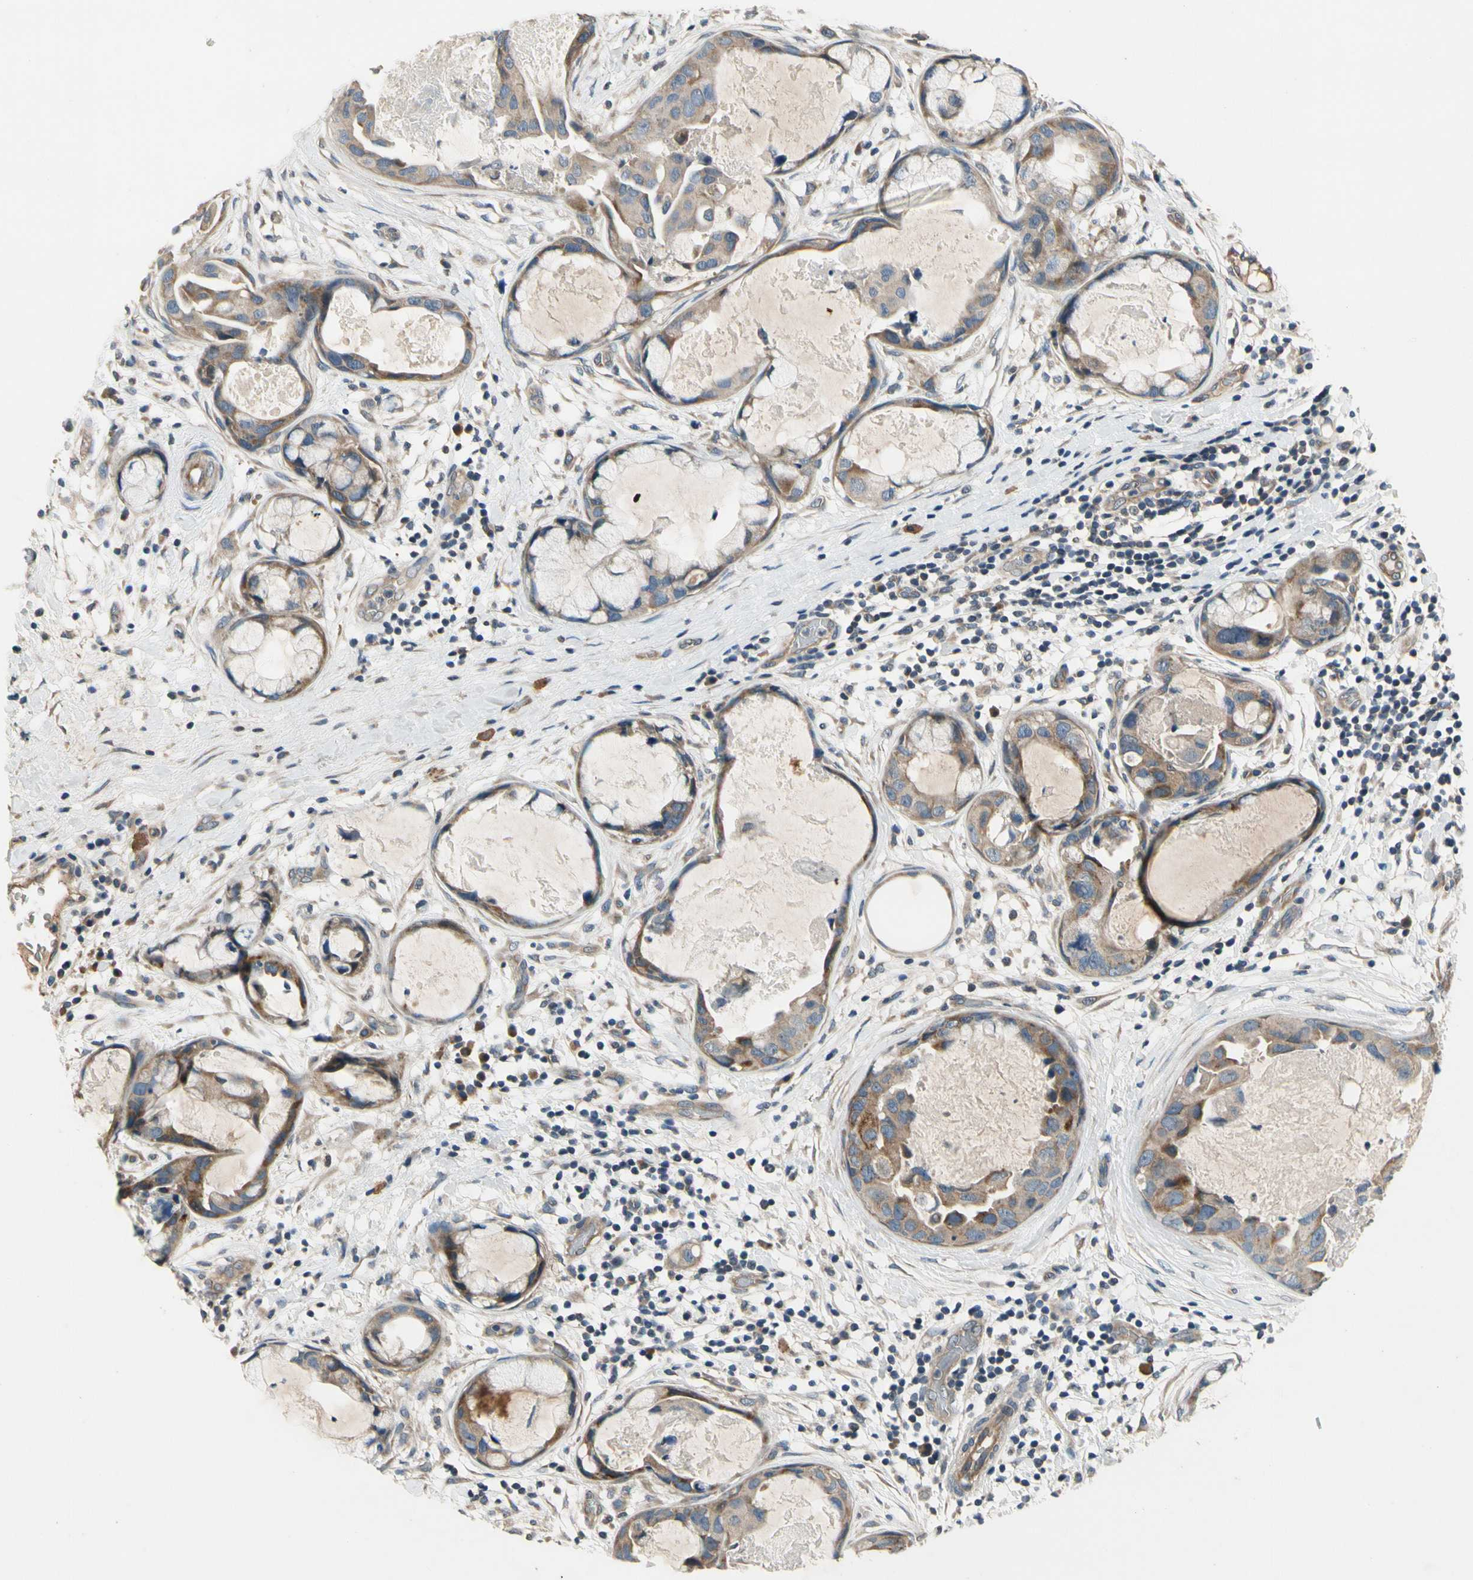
{"staining": {"intensity": "moderate", "quantity": ">75%", "location": "cytoplasmic/membranous"}, "tissue": "breast cancer", "cell_type": "Tumor cells", "image_type": "cancer", "snomed": [{"axis": "morphology", "description": "Duct carcinoma"}, {"axis": "topography", "description": "Breast"}], "caption": "About >75% of tumor cells in intraductal carcinoma (breast) reveal moderate cytoplasmic/membranous protein staining as visualized by brown immunohistochemical staining.", "gene": "ALKBH3", "patient": {"sex": "female", "age": 40}}